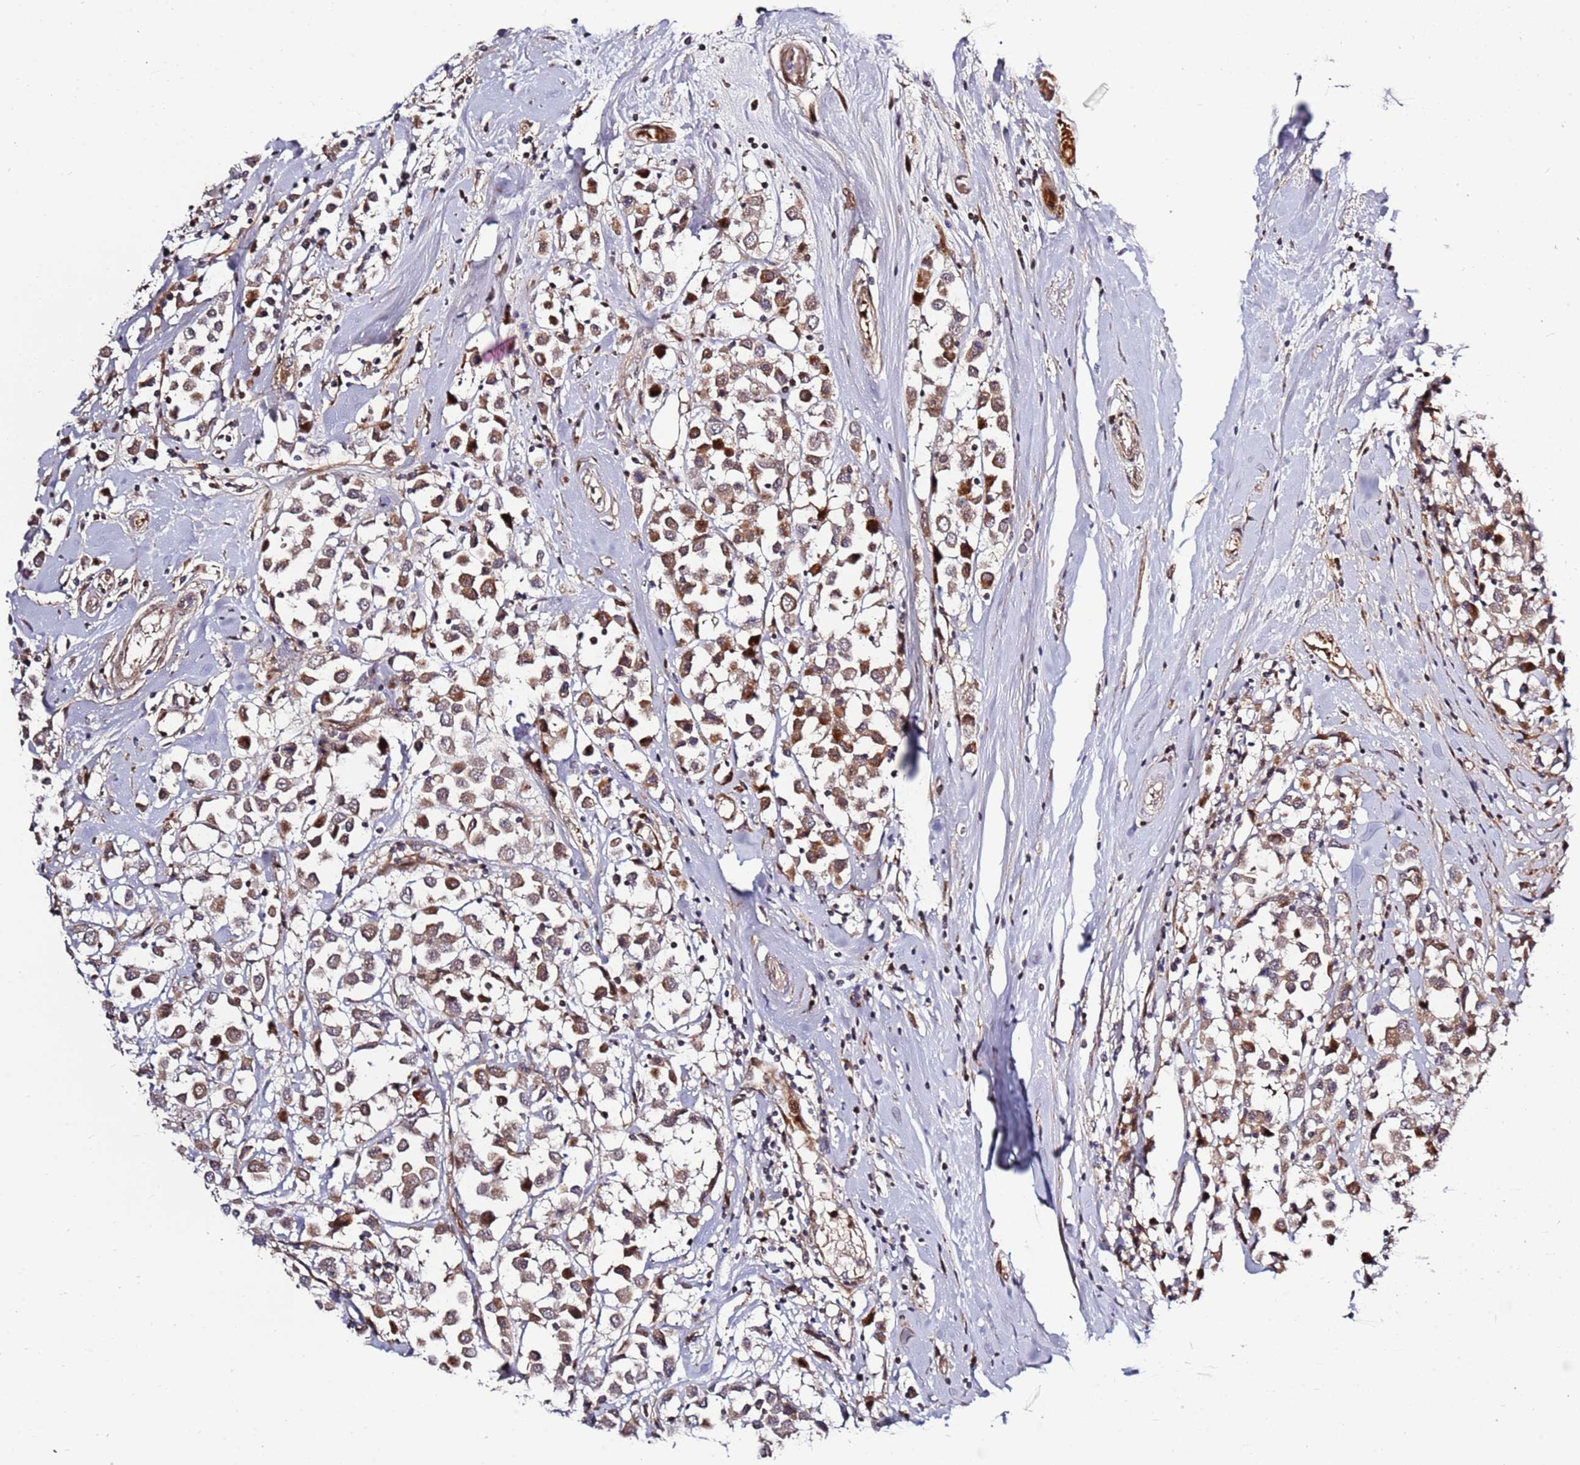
{"staining": {"intensity": "moderate", "quantity": ">75%", "location": "cytoplasmic/membranous"}, "tissue": "breast cancer", "cell_type": "Tumor cells", "image_type": "cancer", "snomed": [{"axis": "morphology", "description": "Duct carcinoma"}, {"axis": "topography", "description": "Breast"}], "caption": "Moderate cytoplasmic/membranous protein positivity is seen in about >75% of tumor cells in infiltrating ductal carcinoma (breast).", "gene": "RHBDL1", "patient": {"sex": "female", "age": 61}}